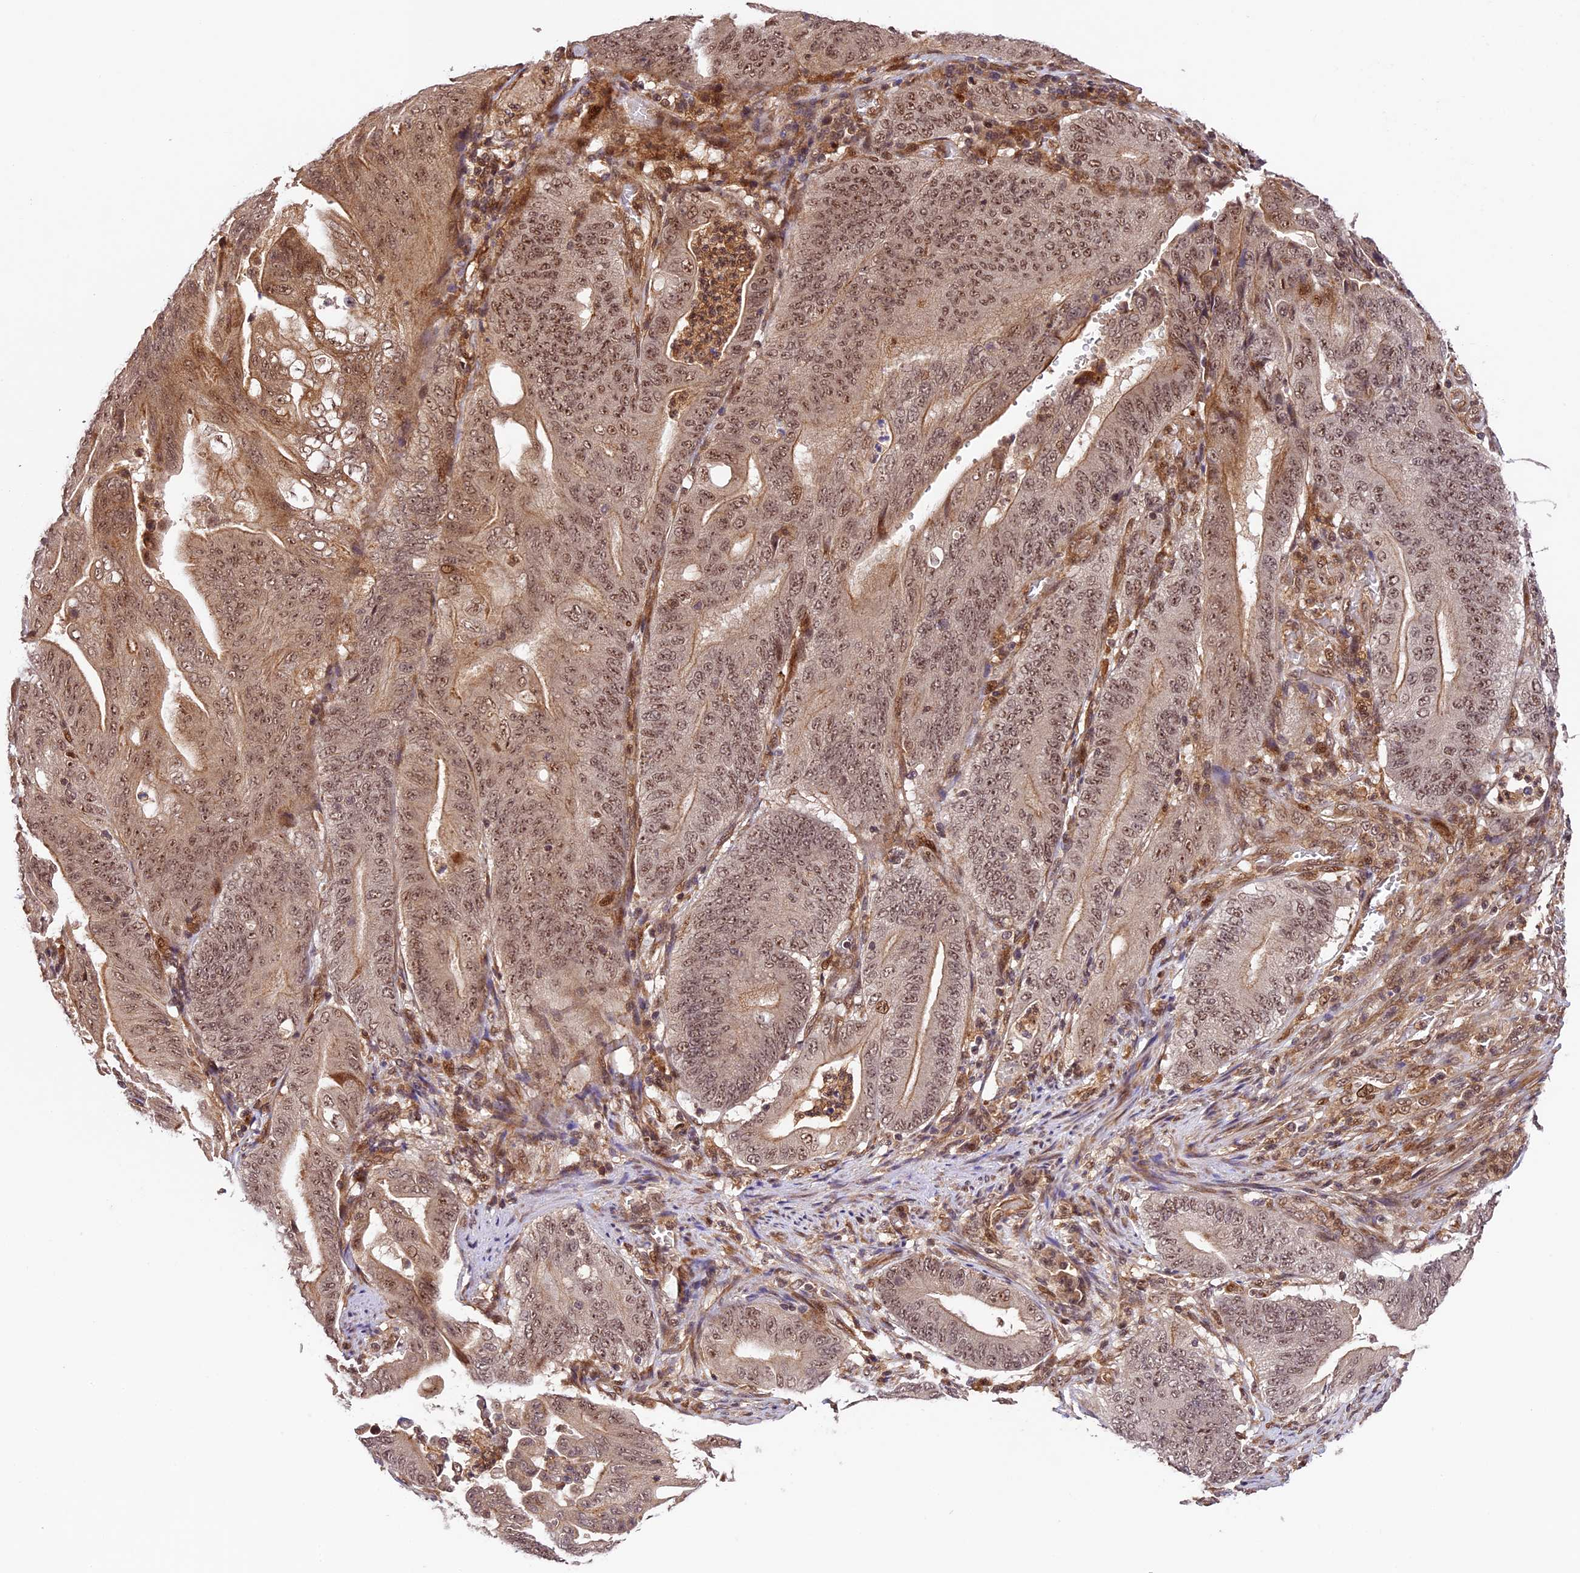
{"staining": {"intensity": "moderate", "quantity": ">75%", "location": "cytoplasmic/membranous,nuclear"}, "tissue": "stomach cancer", "cell_type": "Tumor cells", "image_type": "cancer", "snomed": [{"axis": "morphology", "description": "Adenocarcinoma, NOS"}, {"axis": "topography", "description": "Stomach"}], "caption": "The image shows immunohistochemical staining of adenocarcinoma (stomach). There is moderate cytoplasmic/membranous and nuclear expression is identified in about >75% of tumor cells. (IHC, brightfield microscopy, high magnification).", "gene": "DHX38", "patient": {"sex": "female", "age": 73}}